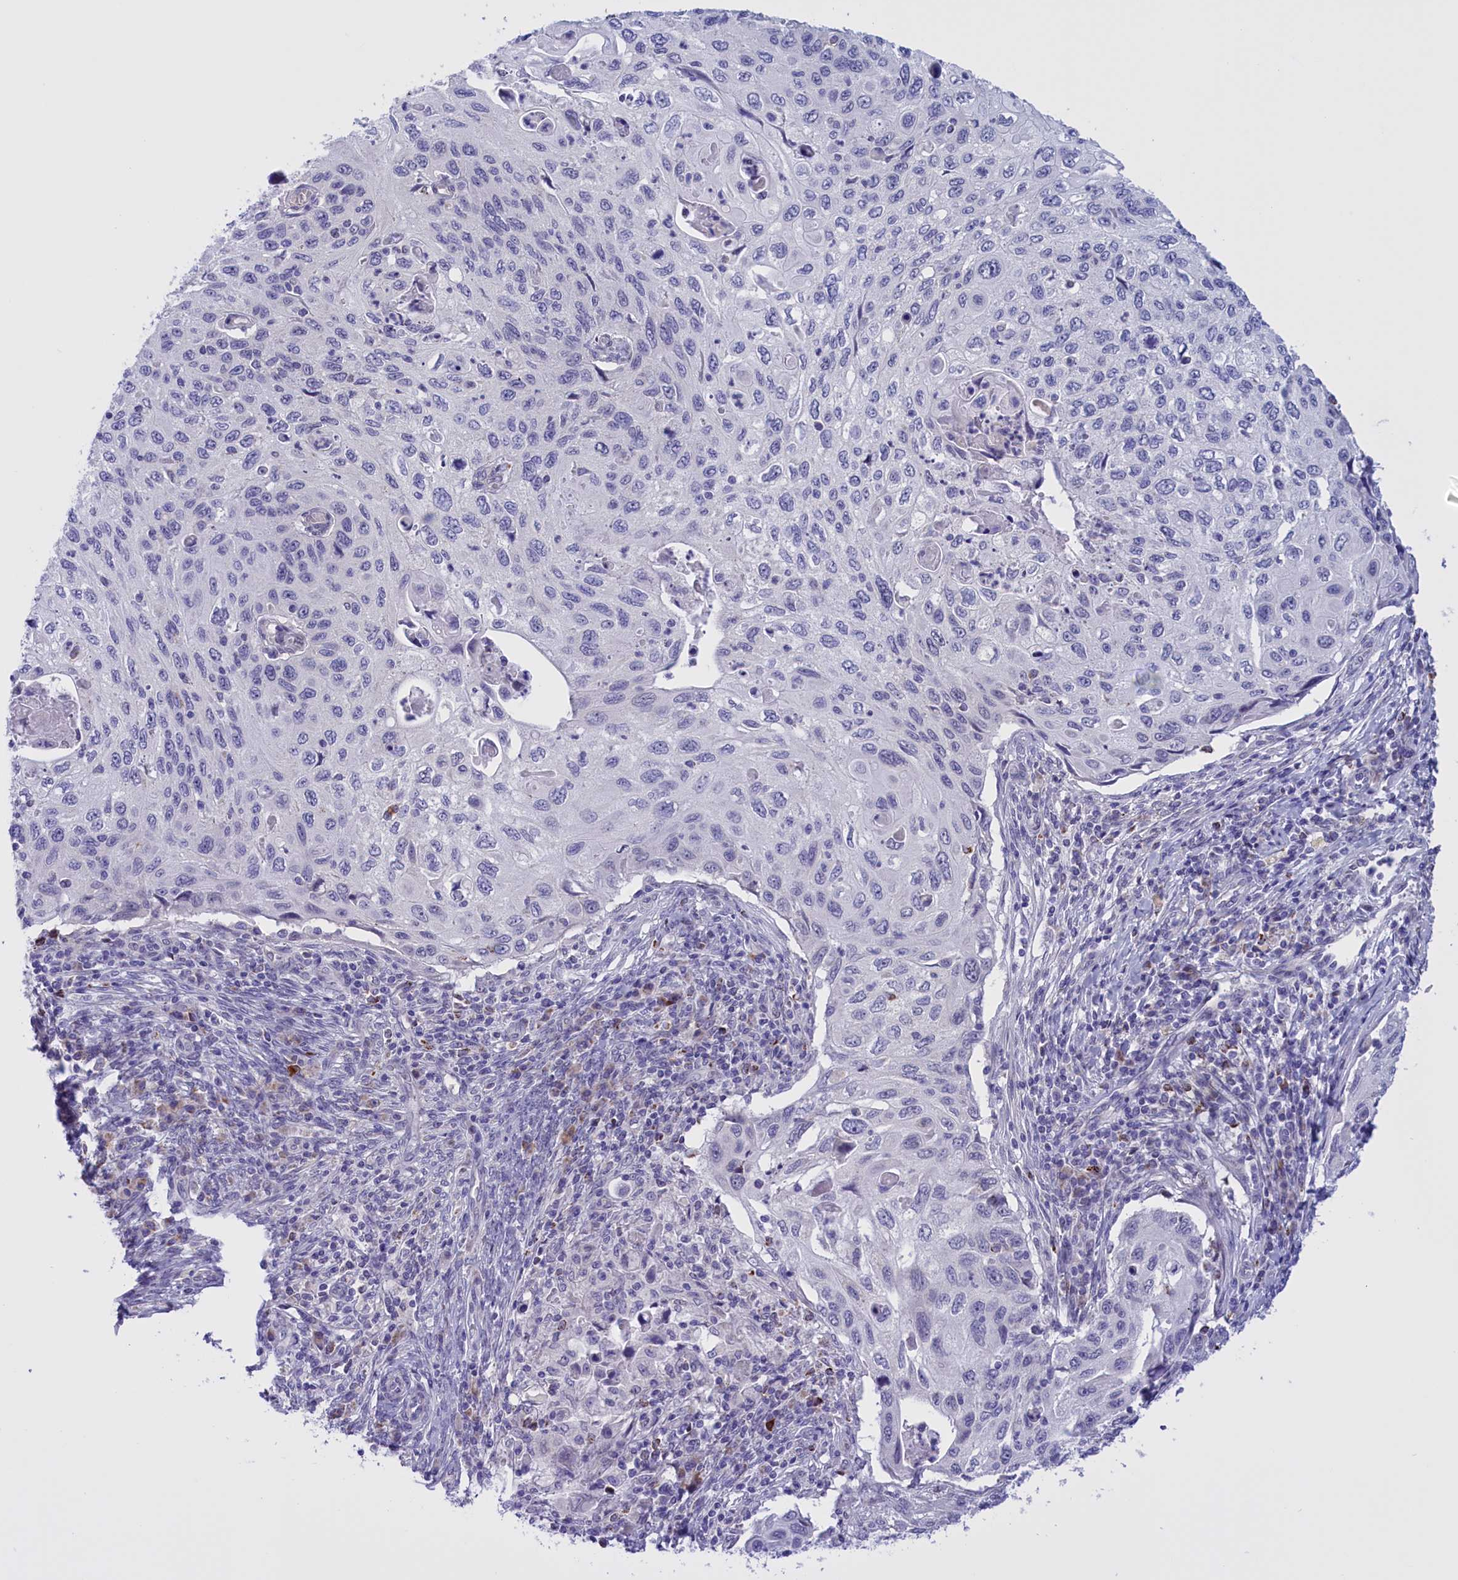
{"staining": {"intensity": "negative", "quantity": "none", "location": "none"}, "tissue": "cervical cancer", "cell_type": "Tumor cells", "image_type": "cancer", "snomed": [{"axis": "morphology", "description": "Squamous cell carcinoma, NOS"}, {"axis": "topography", "description": "Cervix"}], "caption": "This photomicrograph is of cervical cancer stained with IHC to label a protein in brown with the nuclei are counter-stained blue. There is no positivity in tumor cells. The staining was performed using DAB (3,3'-diaminobenzidine) to visualize the protein expression in brown, while the nuclei were stained in blue with hematoxylin (Magnification: 20x).", "gene": "FAM149B1", "patient": {"sex": "female", "age": 70}}